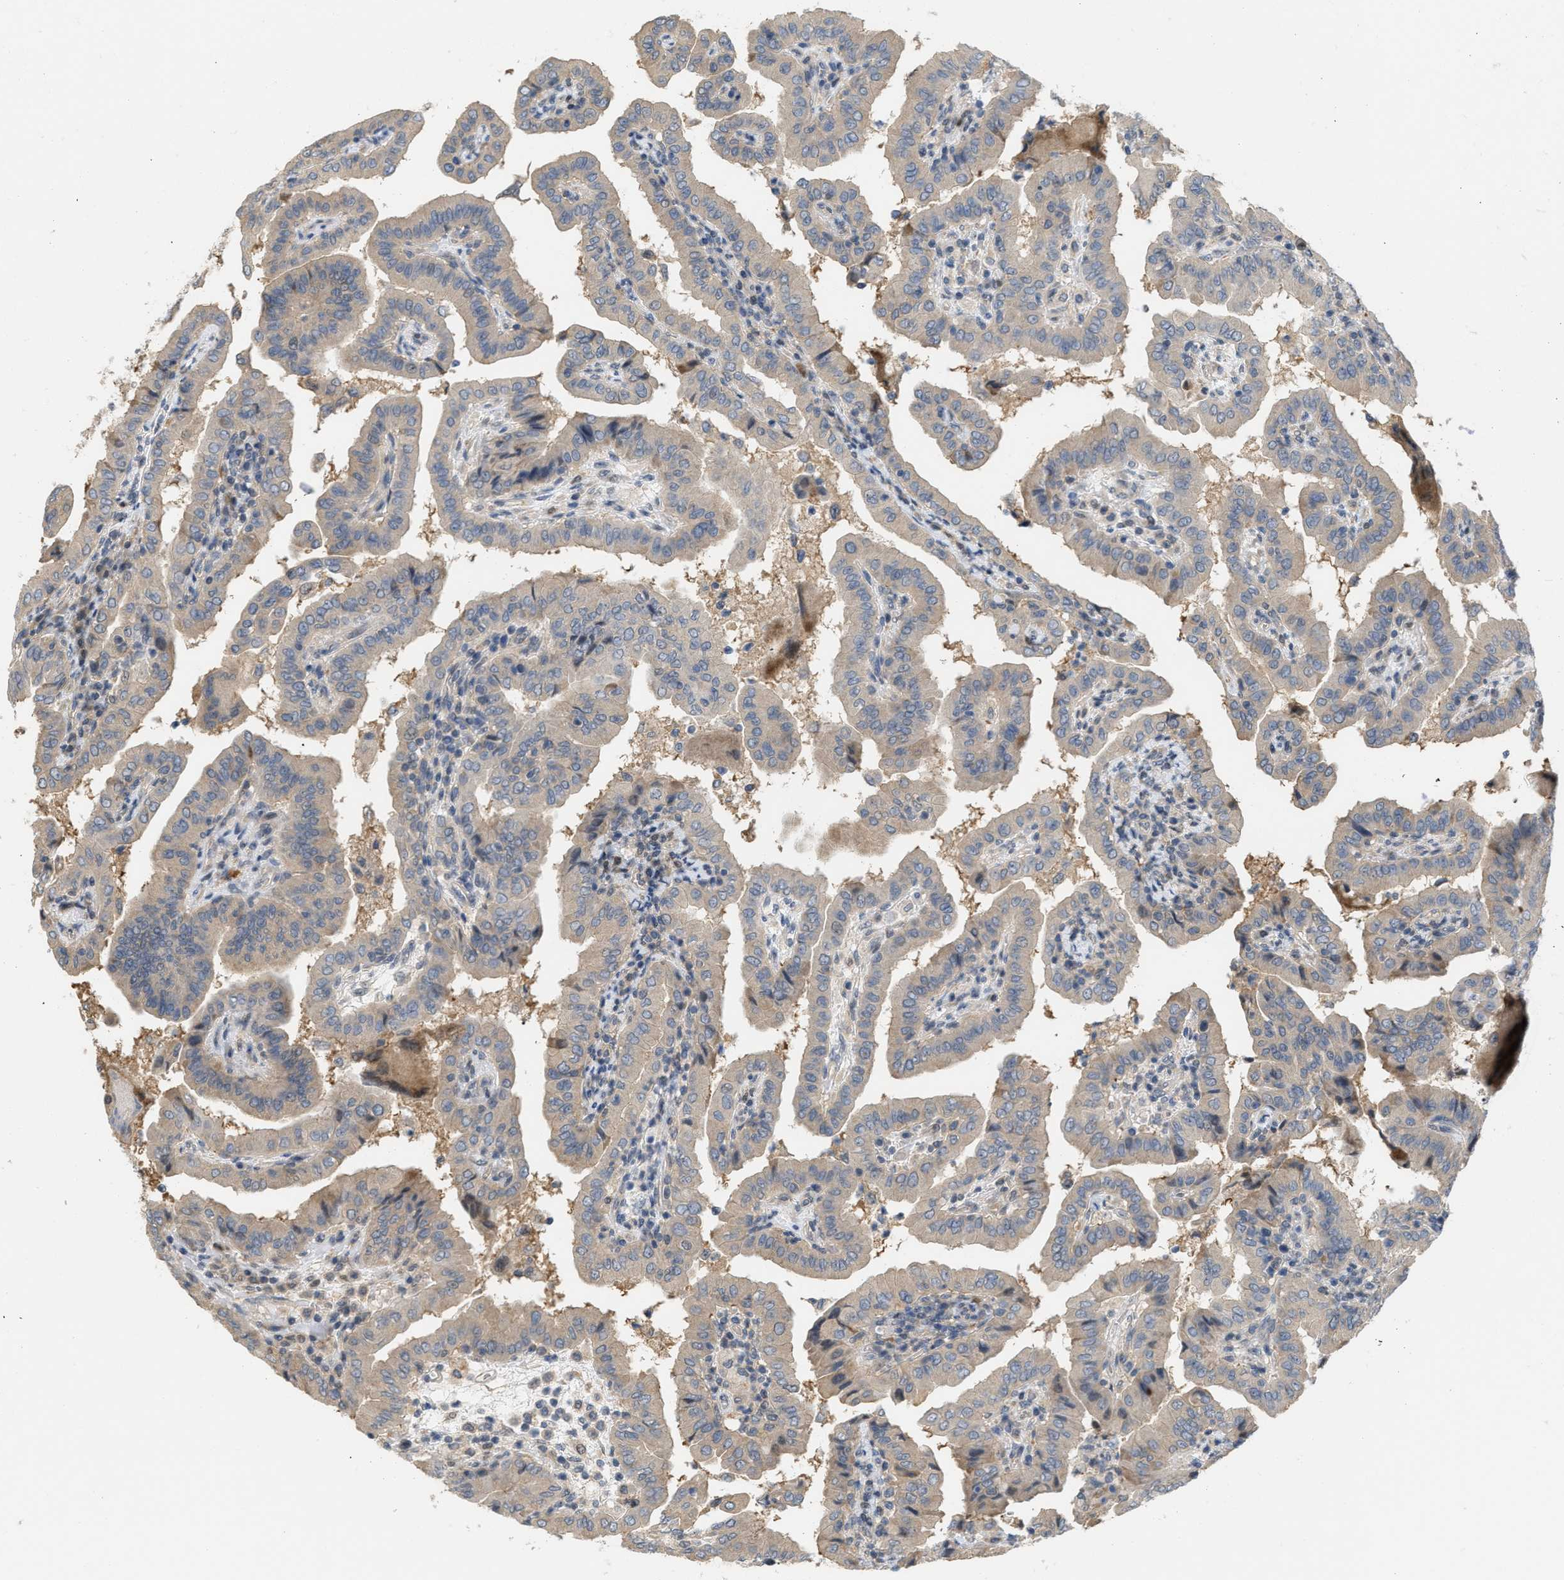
{"staining": {"intensity": "weak", "quantity": "<25%", "location": "cytoplasmic/membranous"}, "tissue": "thyroid cancer", "cell_type": "Tumor cells", "image_type": "cancer", "snomed": [{"axis": "morphology", "description": "Papillary adenocarcinoma, NOS"}, {"axis": "topography", "description": "Thyroid gland"}], "caption": "IHC image of neoplastic tissue: papillary adenocarcinoma (thyroid) stained with DAB (3,3'-diaminobenzidine) exhibits no significant protein positivity in tumor cells.", "gene": "CSNK1A1", "patient": {"sex": "male", "age": 33}}